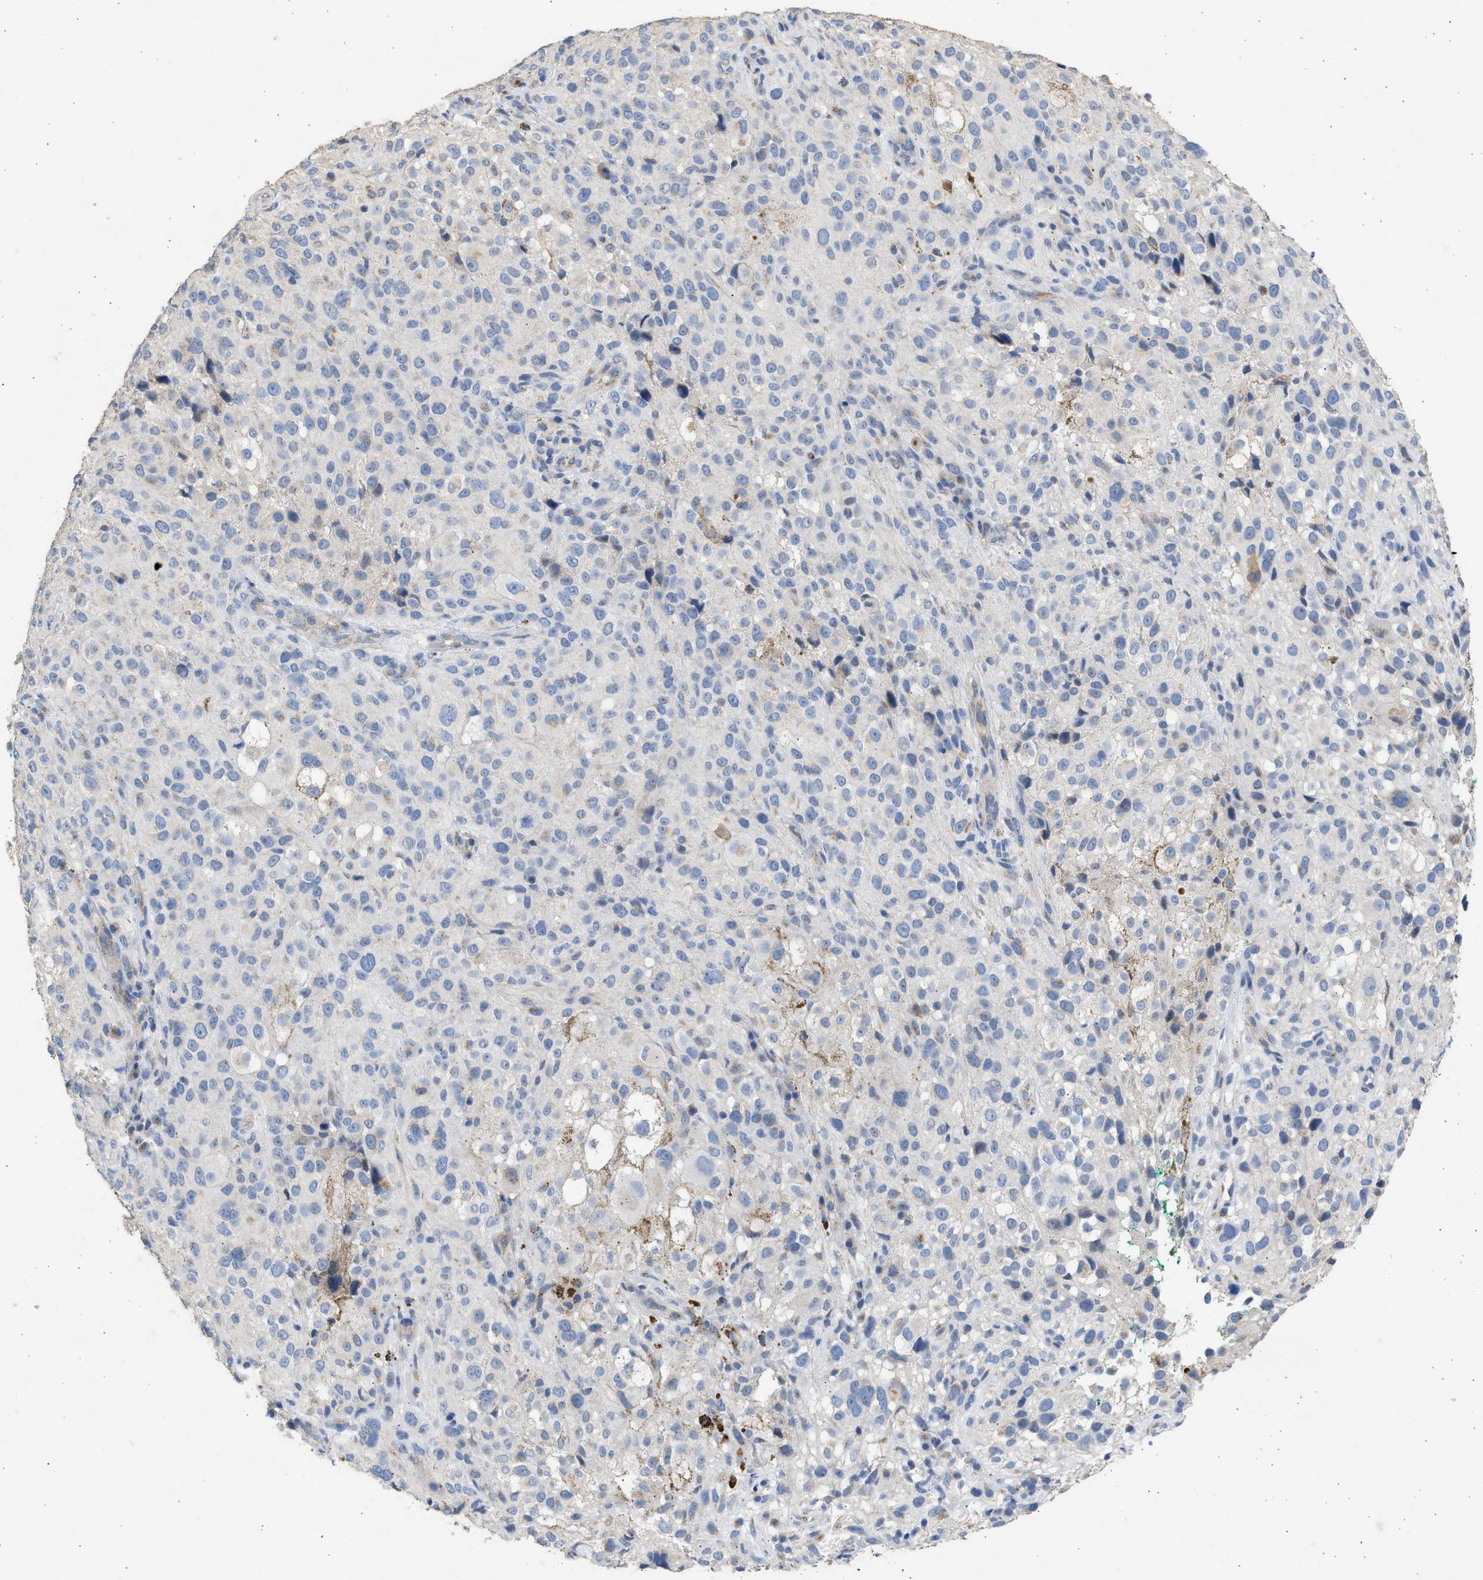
{"staining": {"intensity": "negative", "quantity": "none", "location": "none"}, "tissue": "melanoma", "cell_type": "Tumor cells", "image_type": "cancer", "snomed": [{"axis": "morphology", "description": "Necrosis, NOS"}, {"axis": "morphology", "description": "Malignant melanoma, NOS"}, {"axis": "topography", "description": "Skin"}], "caption": "Immunohistochemistry (IHC) of melanoma exhibits no expression in tumor cells.", "gene": "IPO8", "patient": {"sex": "female", "age": 87}}